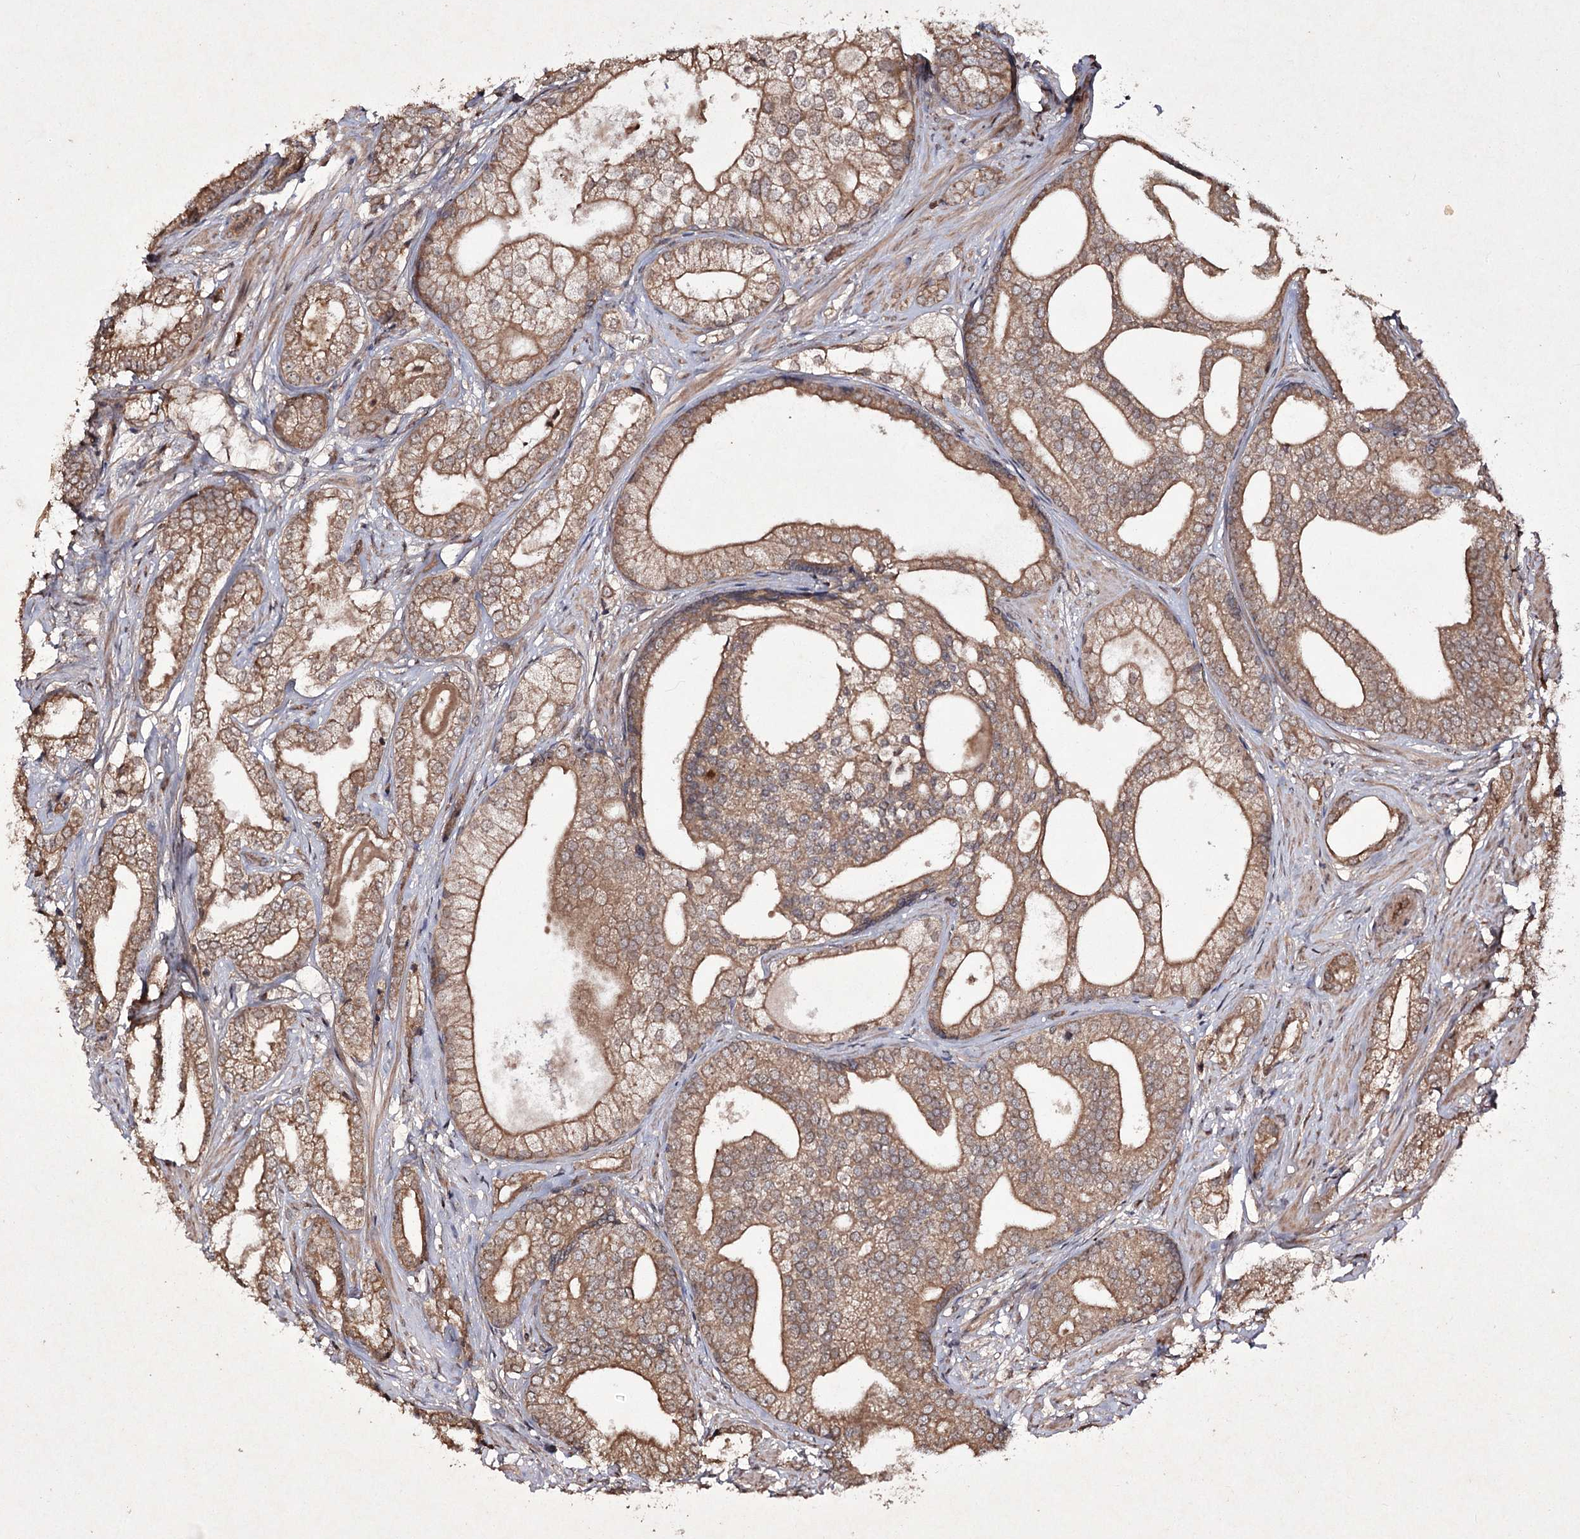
{"staining": {"intensity": "moderate", "quantity": ">75%", "location": "cytoplasmic/membranous"}, "tissue": "prostate cancer", "cell_type": "Tumor cells", "image_type": "cancer", "snomed": [{"axis": "morphology", "description": "Adenocarcinoma, High grade"}, {"axis": "topography", "description": "Prostate"}], "caption": "Moderate cytoplasmic/membranous protein staining is identified in about >75% of tumor cells in prostate cancer (adenocarcinoma (high-grade)). (brown staining indicates protein expression, while blue staining denotes nuclei).", "gene": "FANCL", "patient": {"sex": "male", "age": 60}}